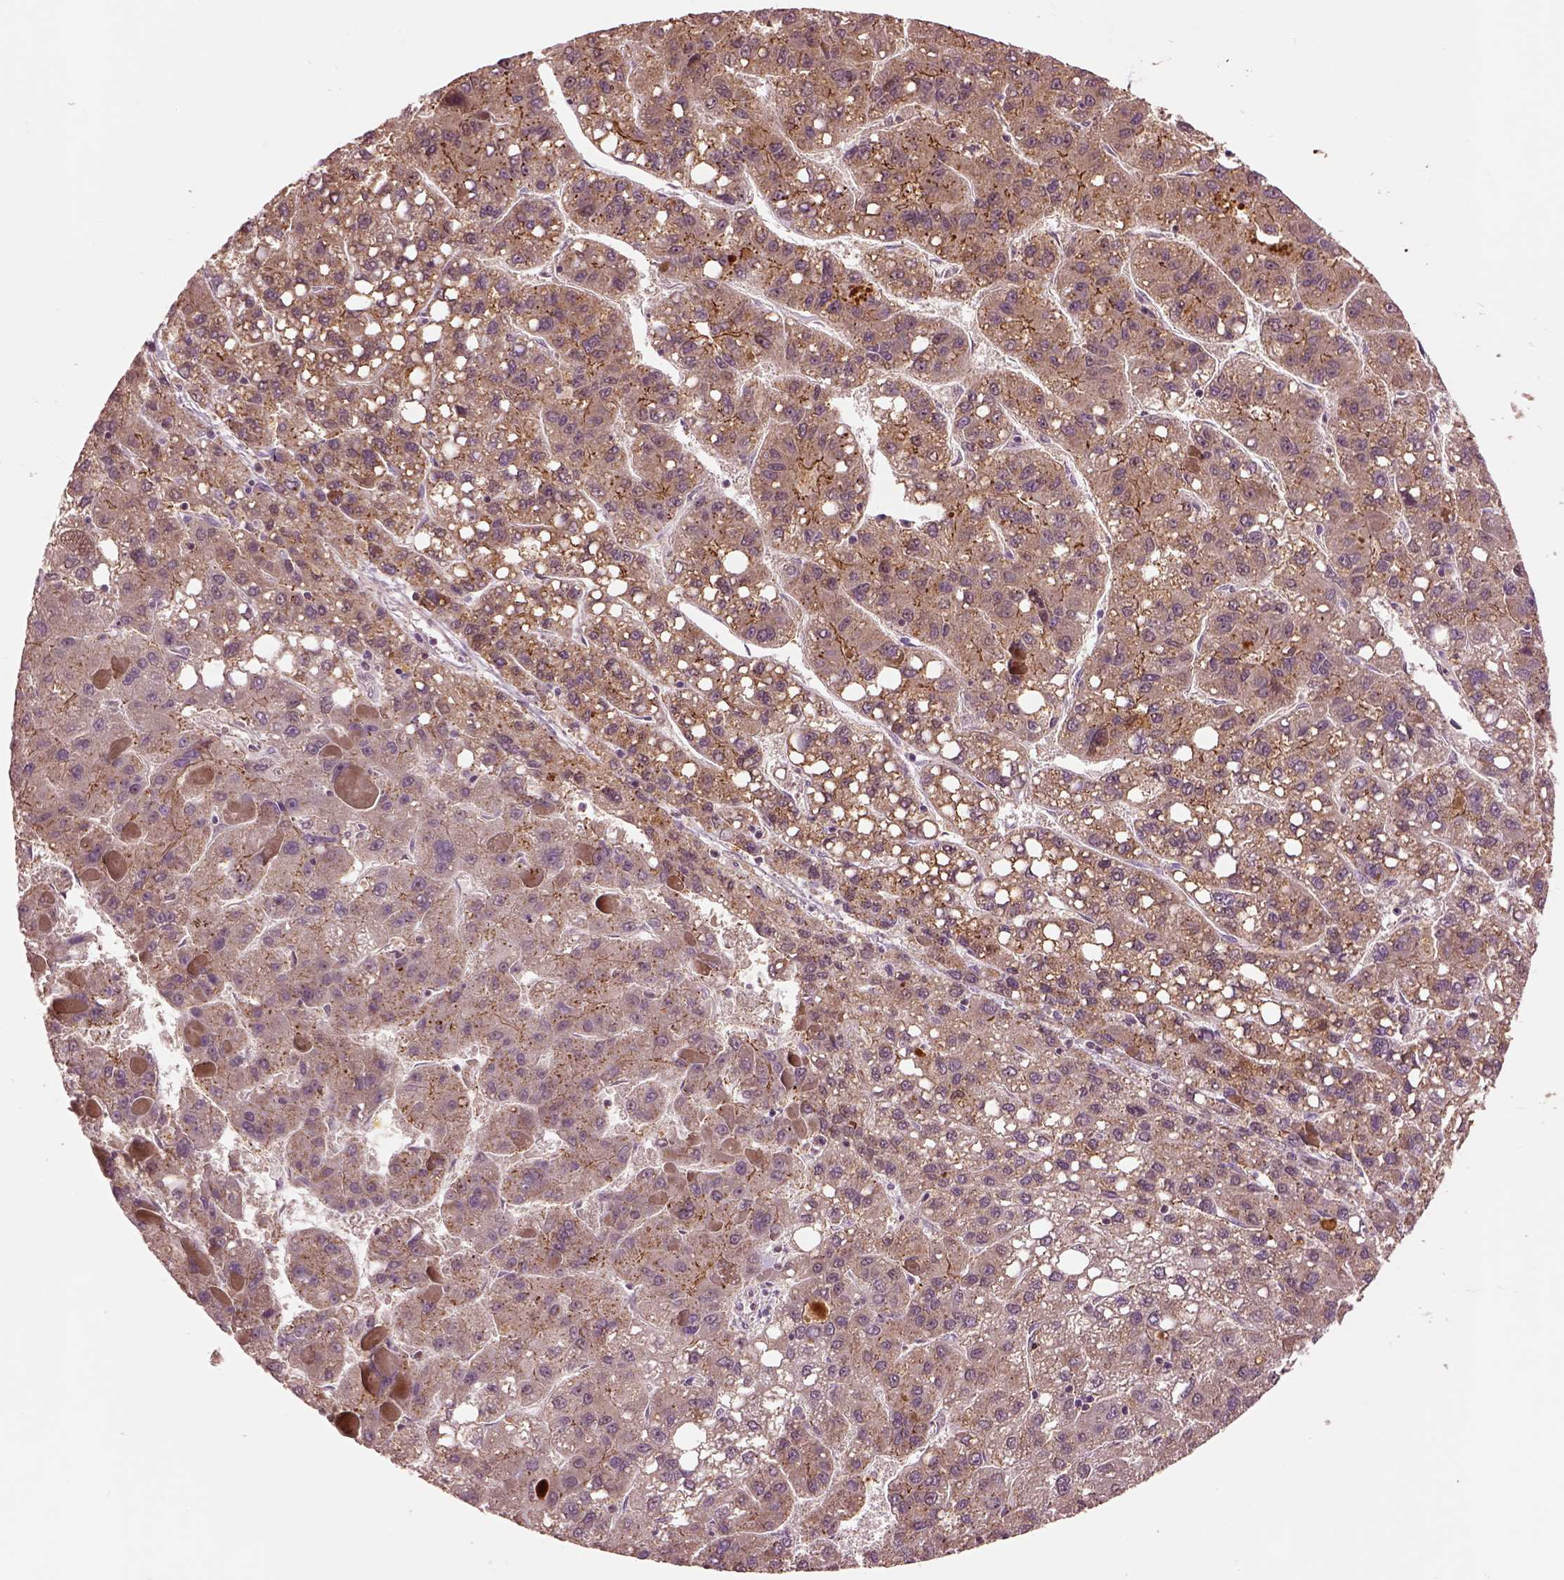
{"staining": {"intensity": "weak", "quantity": ">75%", "location": "cytoplasmic/membranous"}, "tissue": "liver cancer", "cell_type": "Tumor cells", "image_type": "cancer", "snomed": [{"axis": "morphology", "description": "Carcinoma, Hepatocellular, NOS"}, {"axis": "topography", "description": "Liver"}], "caption": "A histopathology image showing weak cytoplasmic/membranous expression in about >75% of tumor cells in liver hepatocellular carcinoma, as visualized by brown immunohistochemical staining.", "gene": "MTHFS", "patient": {"sex": "female", "age": 82}}